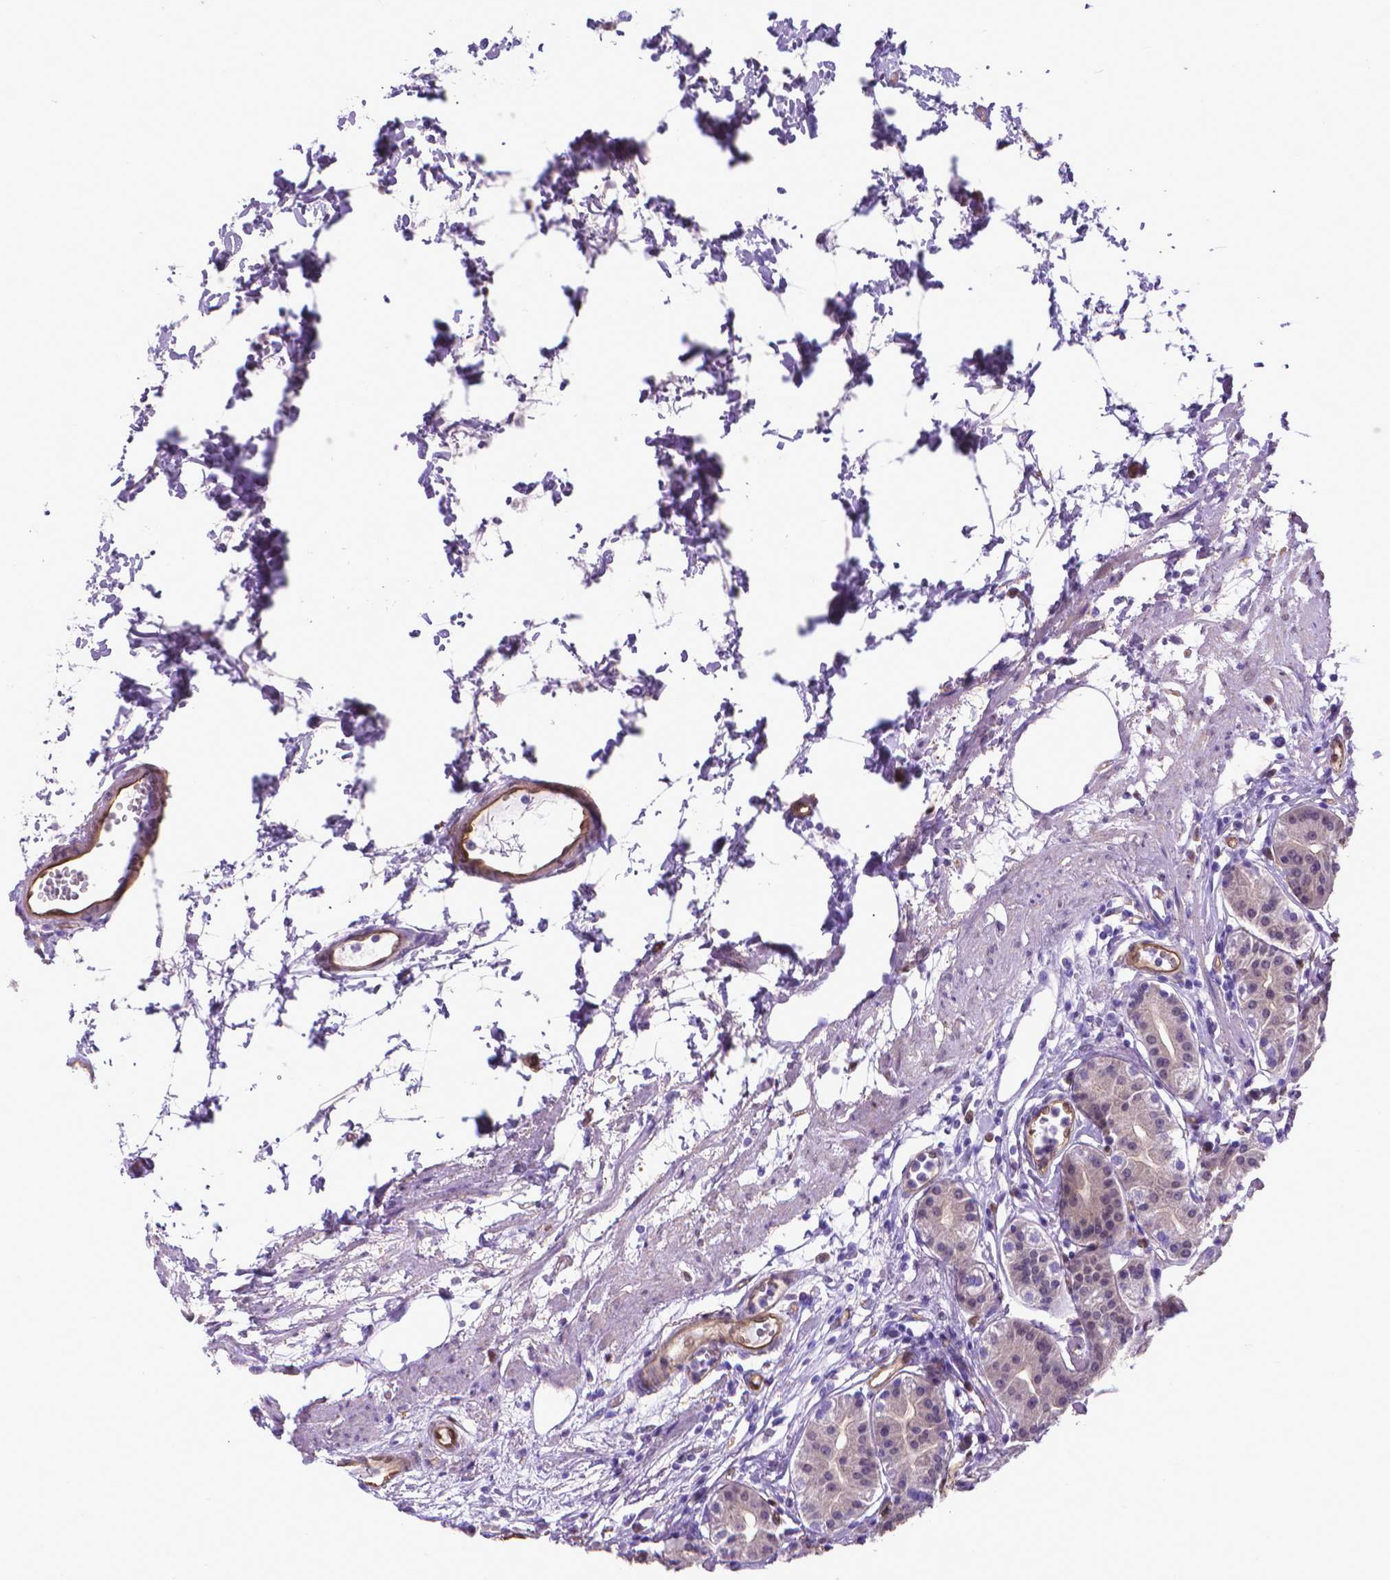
{"staining": {"intensity": "negative", "quantity": "none", "location": "none"}, "tissue": "stomach", "cell_type": "Glandular cells", "image_type": "normal", "snomed": [{"axis": "morphology", "description": "Normal tissue, NOS"}, {"axis": "topography", "description": "Skeletal muscle"}, {"axis": "topography", "description": "Stomach"}], "caption": "Immunohistochemistry (IHC) of benign human stomach demonstrates no positivity in glandular cells.", "gene": "CLIC4", "patient": {"sex": "female", "age": 57}}